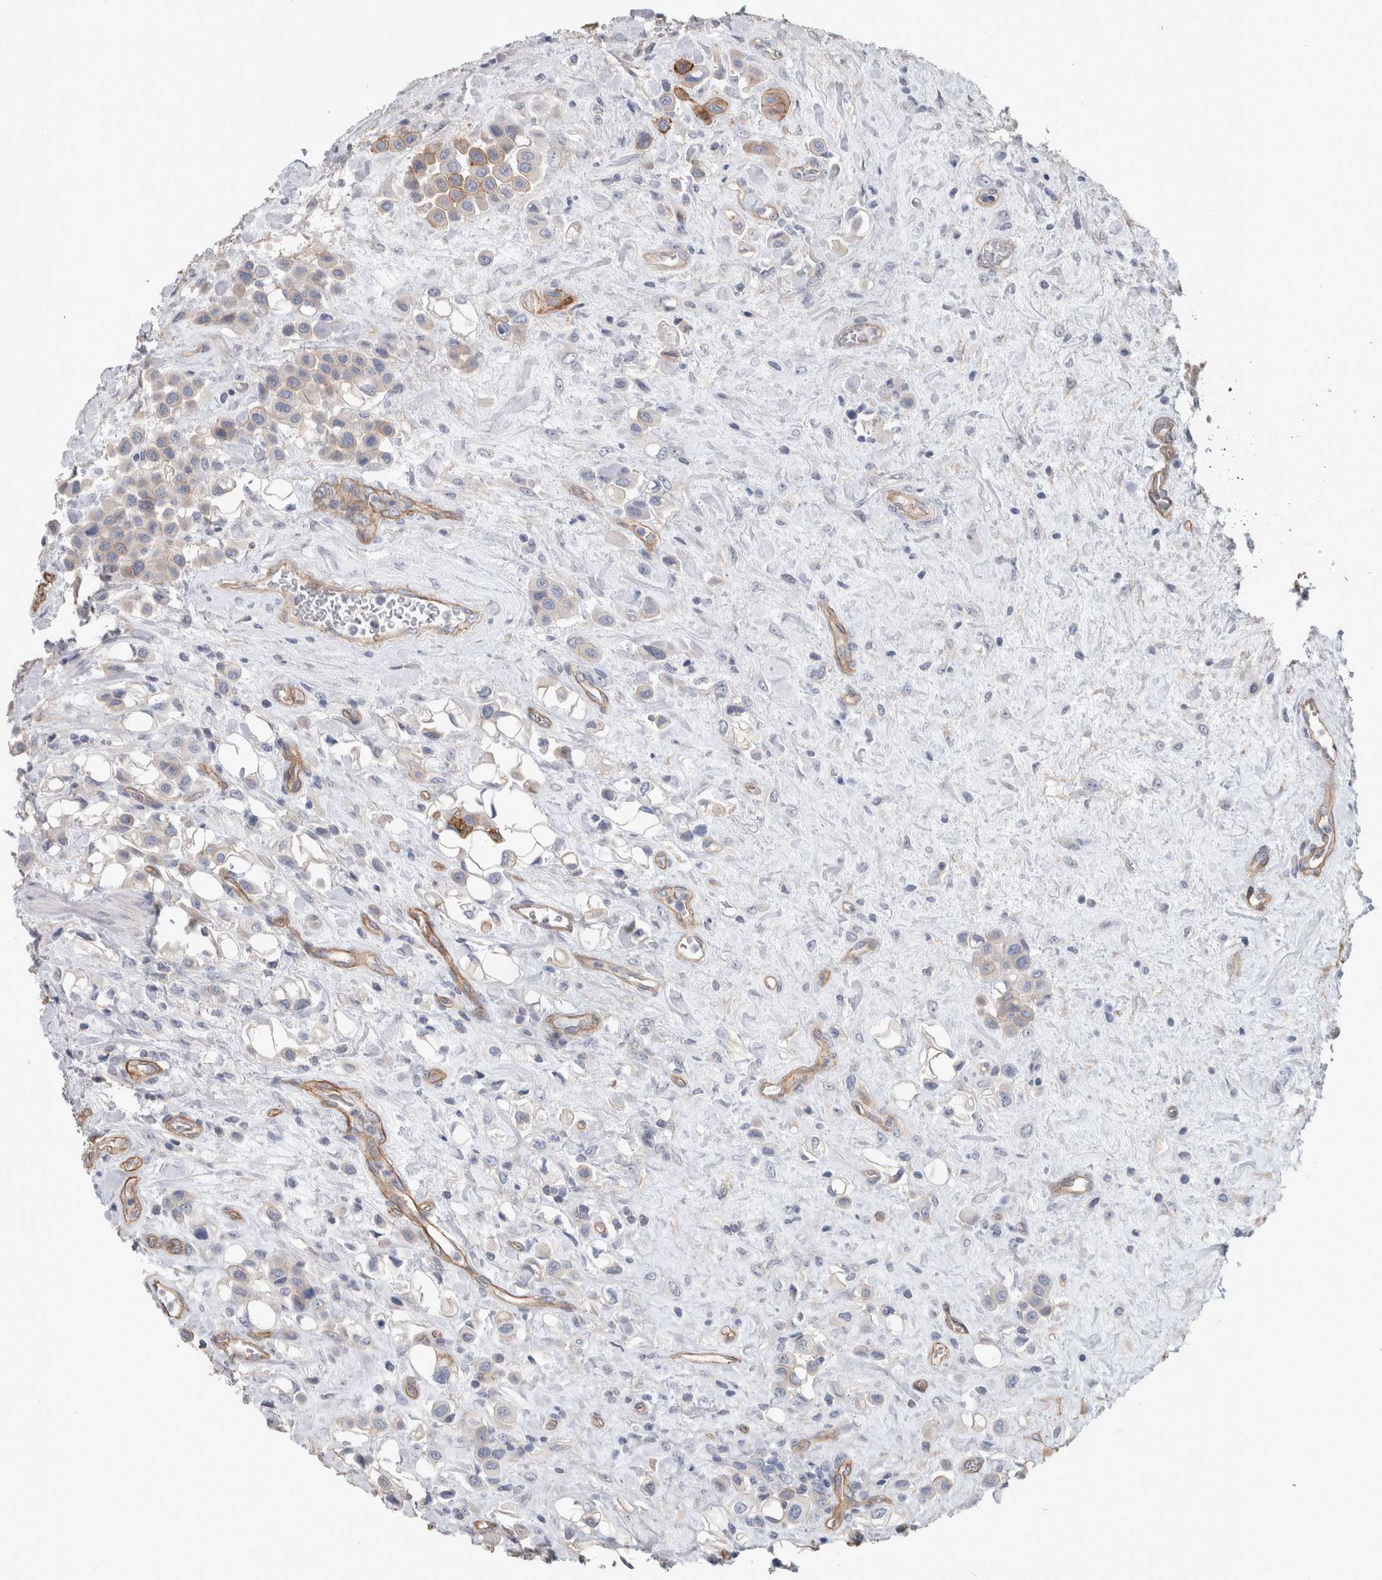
{"staining": {"intensity": "moderate", "quantity": "<25%", "location": "cytoplasmic/membranous"}, "tissue": "urothelial cancer", "cell_type": "Tumor cells", "image_type": "cancer", "snomed": [{"axis": "morphology", "description": "Urothelial carcinoma, High grade"}, {"axis": "topography", "description": "Urinary bladder"}], "caption": "Protein expression analysis of urothelial carcinoma (high-grade) displays moderate cytoplasmic/membranous expression in approximately <25% of tumor cells.", "gene": "BCAM", "patient": {"sex": "male", "age": 50}}